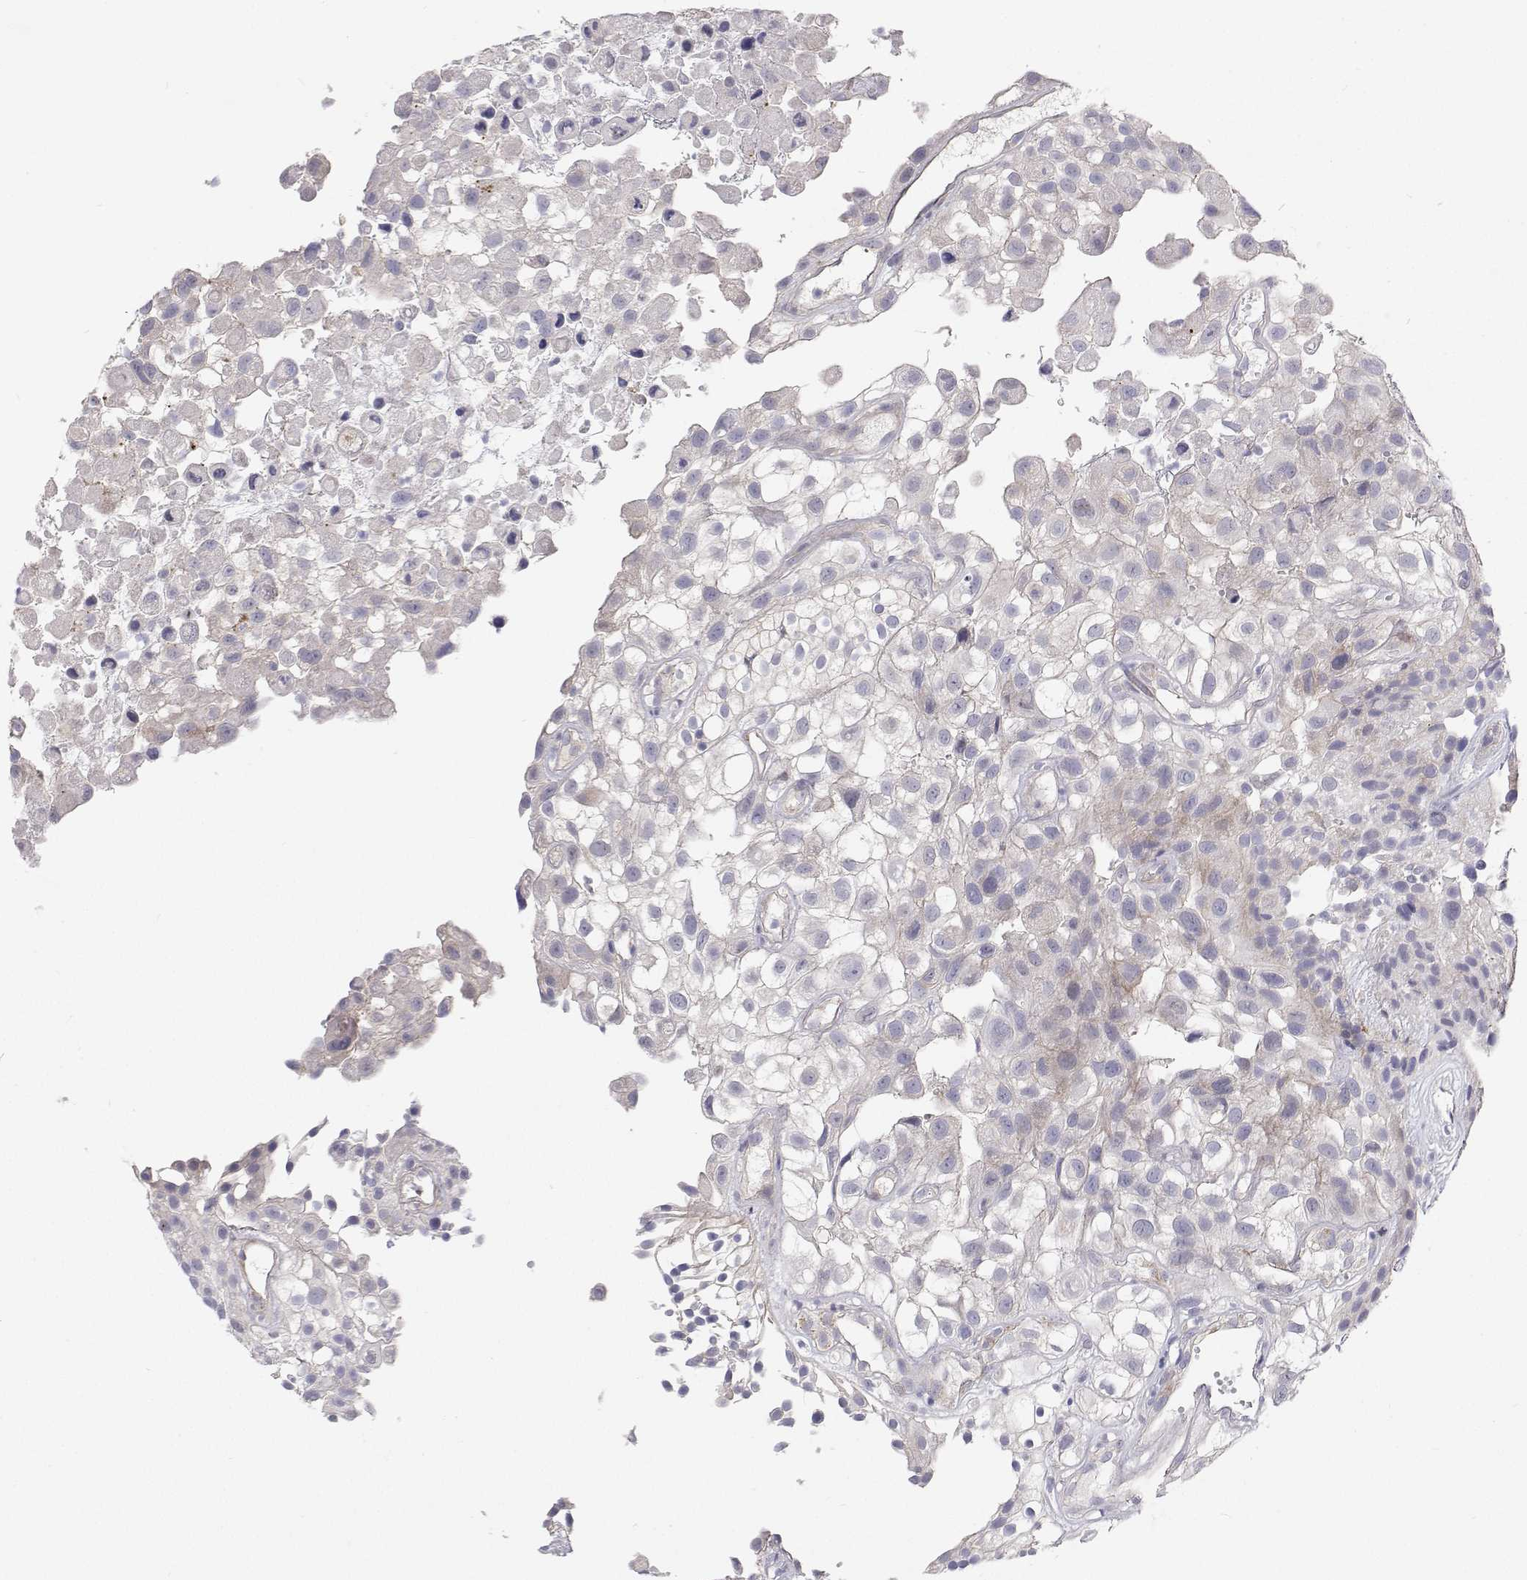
{"staining": {"intensity": "negative", "quantity": "none", "location": "none"}, "tissue": "urothelial cancer", "cell_type": "Tumor cells", "image_type": "cancer", "snomed": [{"axis": "morphology", "description": "Urothelial carcinoma, High grade"}, {"axis": "topography", "description": "Urinary bladder"}], "caption": "This photomicrograph is of urothelial cancer stained with immunohistochemistry (IHC) to label a protein in brown with the nuclei are counter-stained blue. There is no expression in tumor cells. (DAB (3,3'-diaminobenzidine) immunohistochemistry, high magnification).", "gene": "MYPN", "patient": {"sex": "male", "age": 56}}